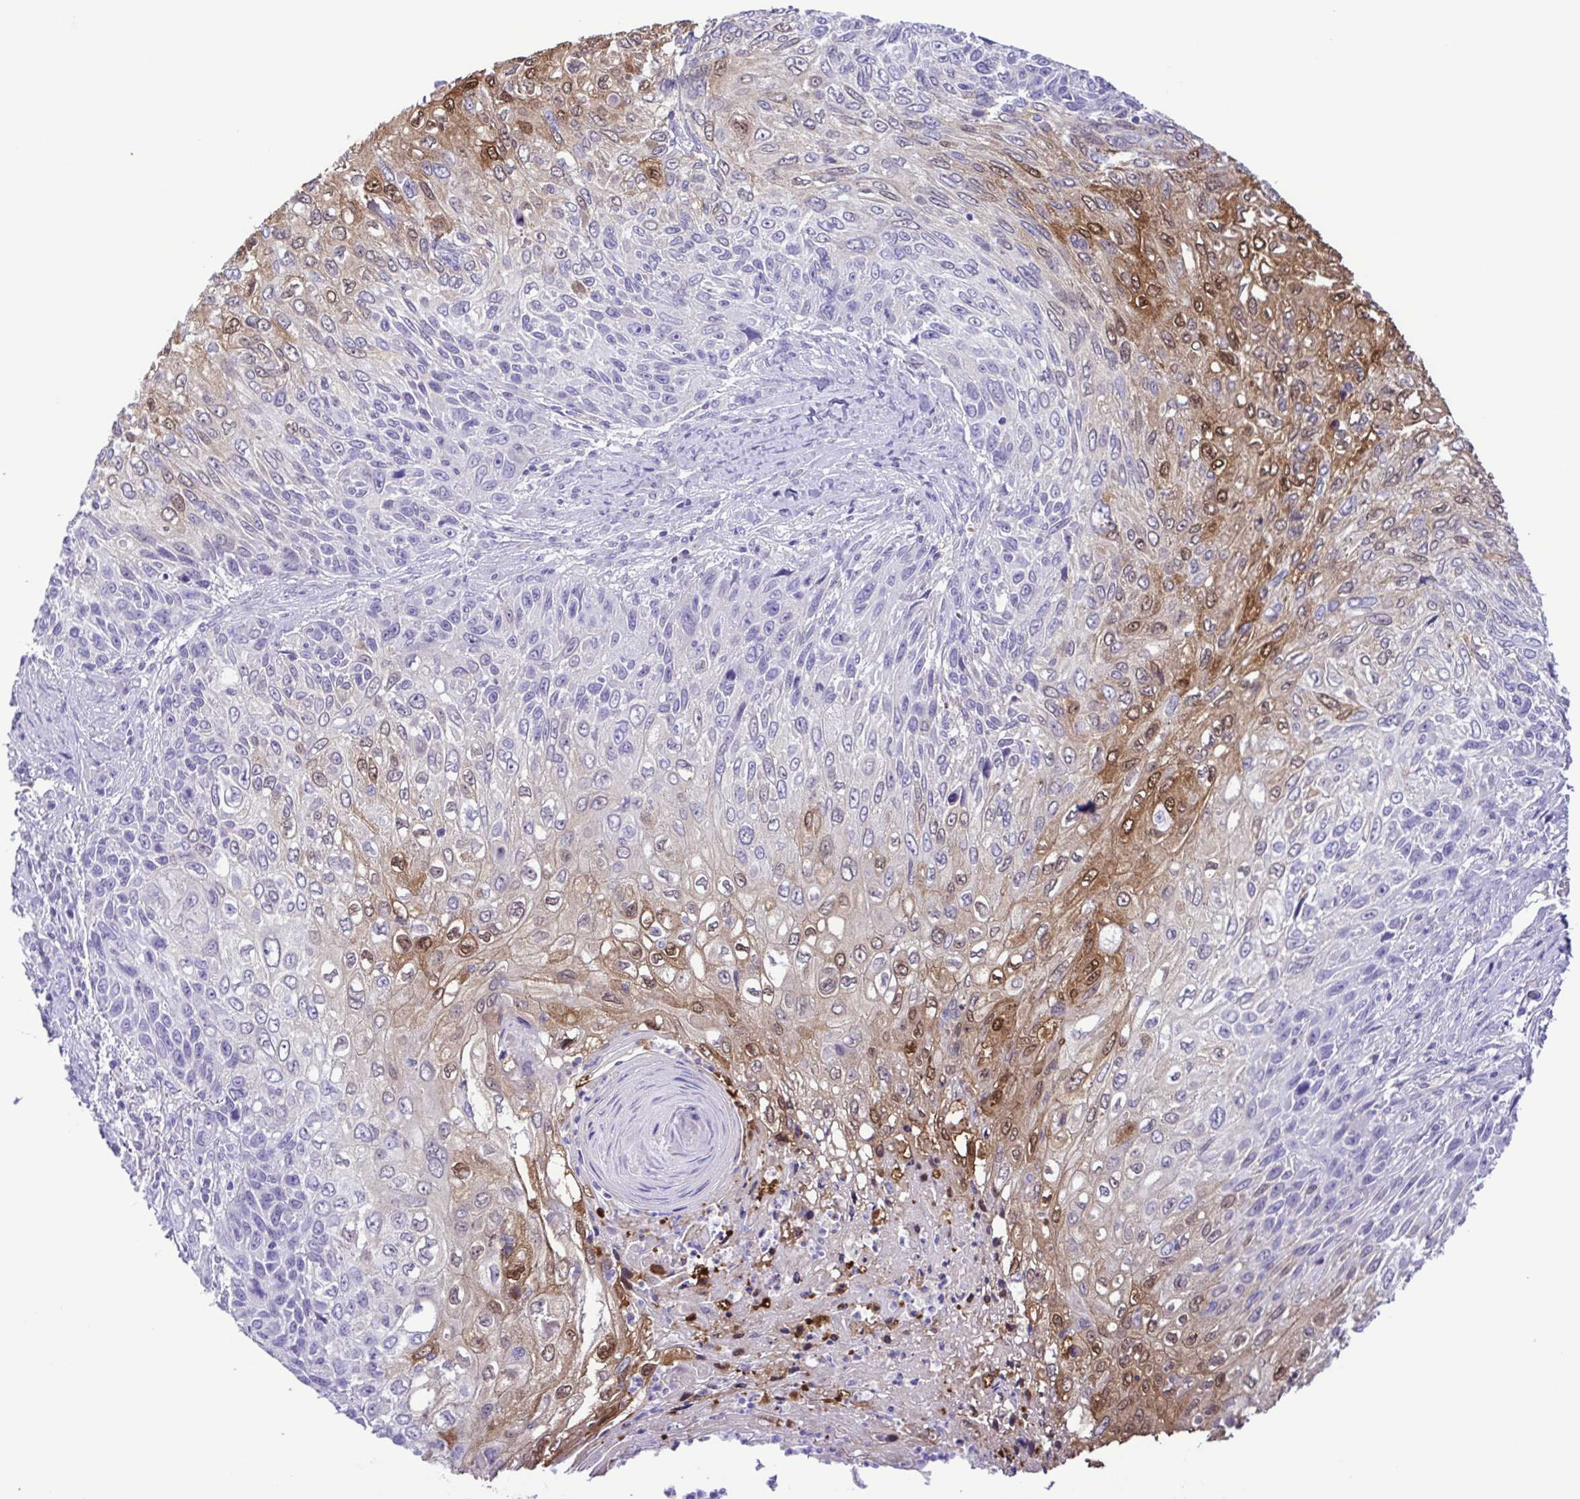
{"staining": {"intensity": "moderate", "quantity": "<25%", "location": "cytoplasmic/membranous,nuclear"}, "tissue": "skin cancer", "cell_type": "Tumor cells", "image_type": "cancer", "snomed": [{"axis": "morphology", "description": "Squamous cell carcinoma, NOS"}, {"axis": "topography", "description": "Skin"}], "caption": "High-magnification brightfield microscopy of skin squamous cell carcinoma stained with DAB (3,3'-diaminobenzidine) (brown) and counterstained with hematoxylin (blue). tumor cells exhibit moderate cytoplasmic/membranous and nuclear staining is seen in about<25% of cells.", "gene": "CASP14", "patient": {"sex": "male", "age": 92}}